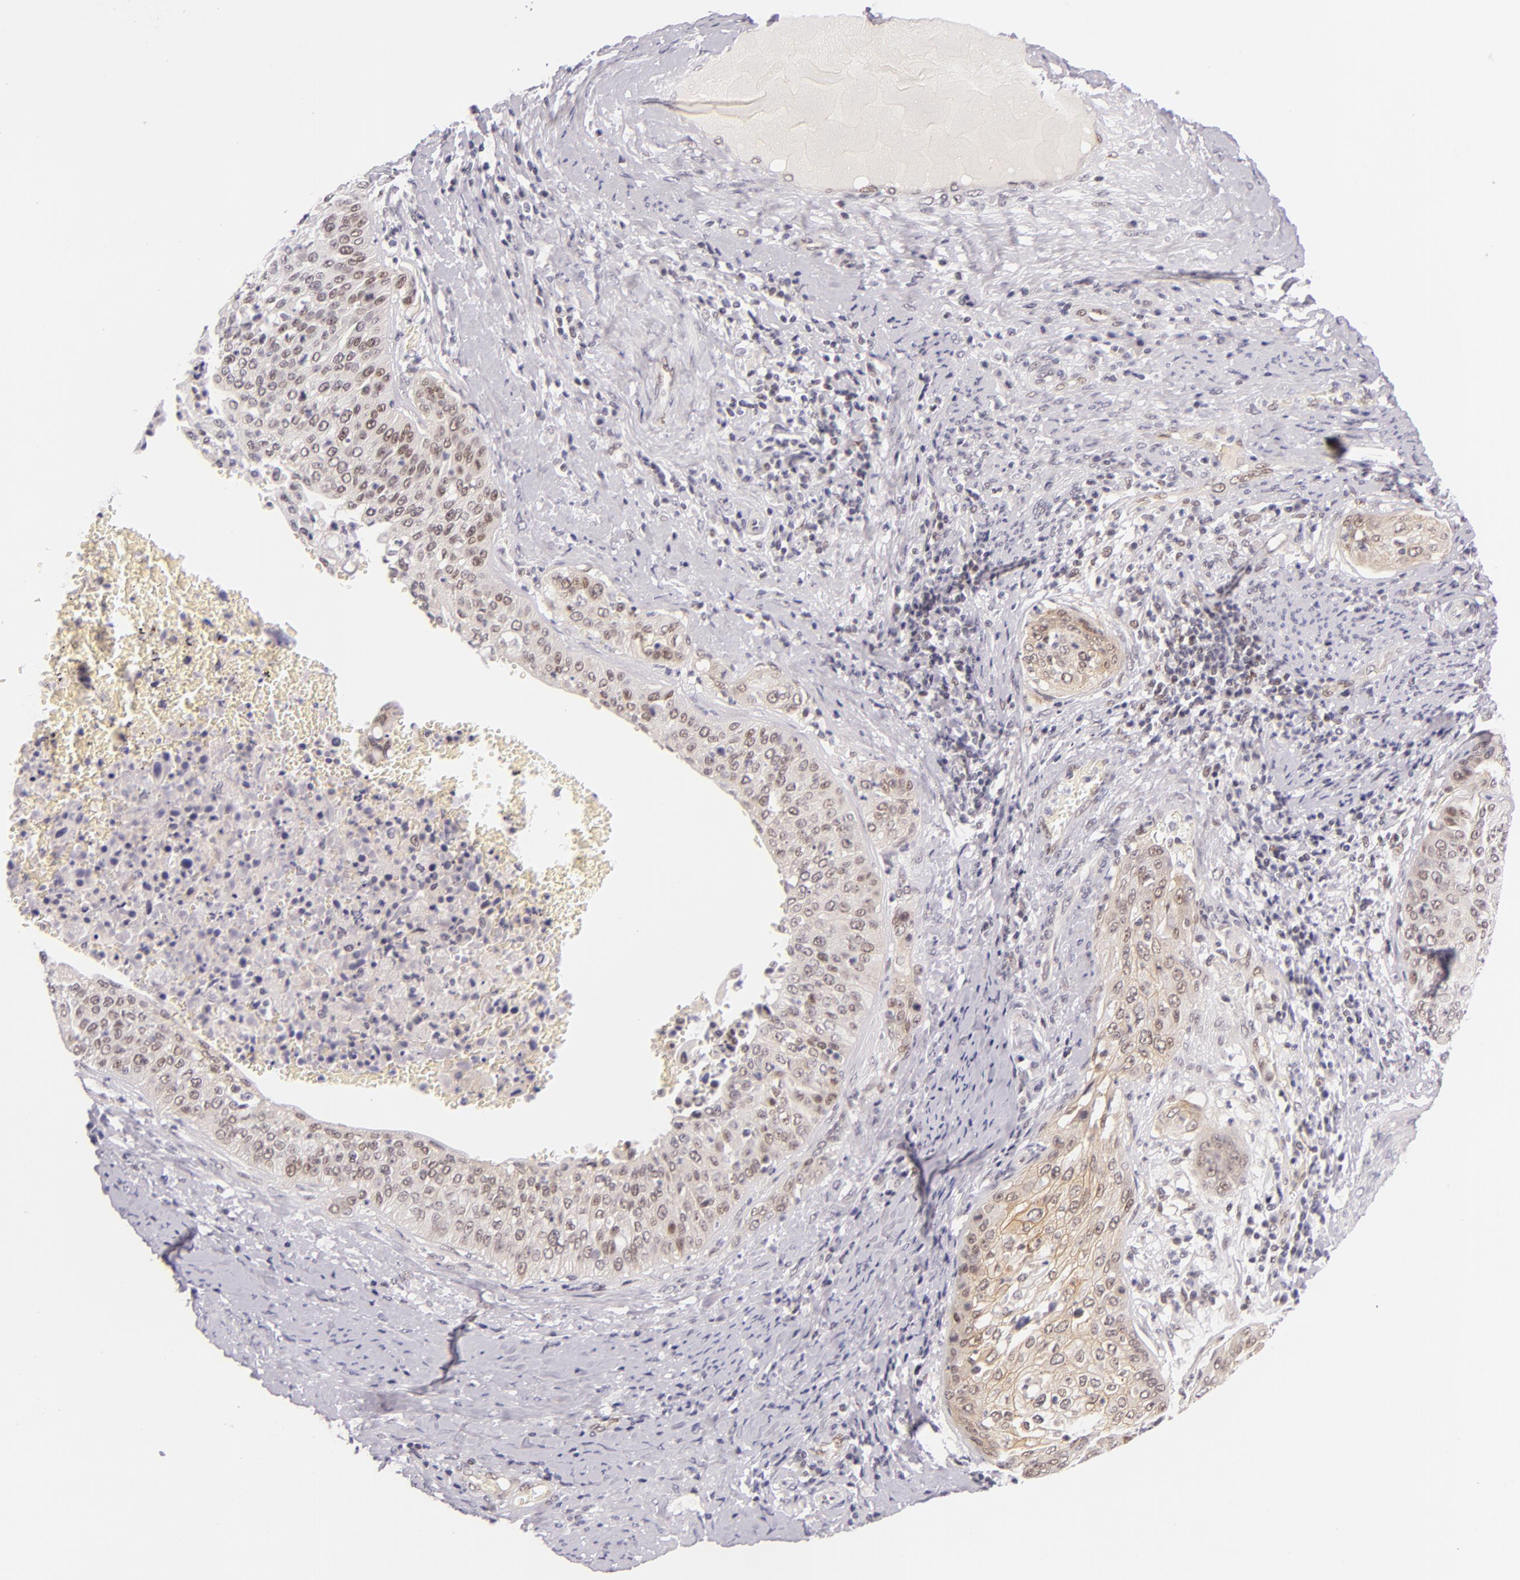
{"staining": {"intensity": "weak", "quantity": "<25%", "location": "cytoplasmic/membranous,nuclear"}, "tissue": "cervical cancer", "cell_type": "Tumor cells", "image_type": "cancer", "snomed": [{"axis": "morphology", "description": "Squamous cell carcinoma, NOS"}, {"axis": "topography", "description": "Cervix"}], "caption": "This is an IHC histopathology image of human cervical cancer. There is no staining in tumor cells.", "gene": "BCL3", "patient": {"sex": "female", "age": 41}}